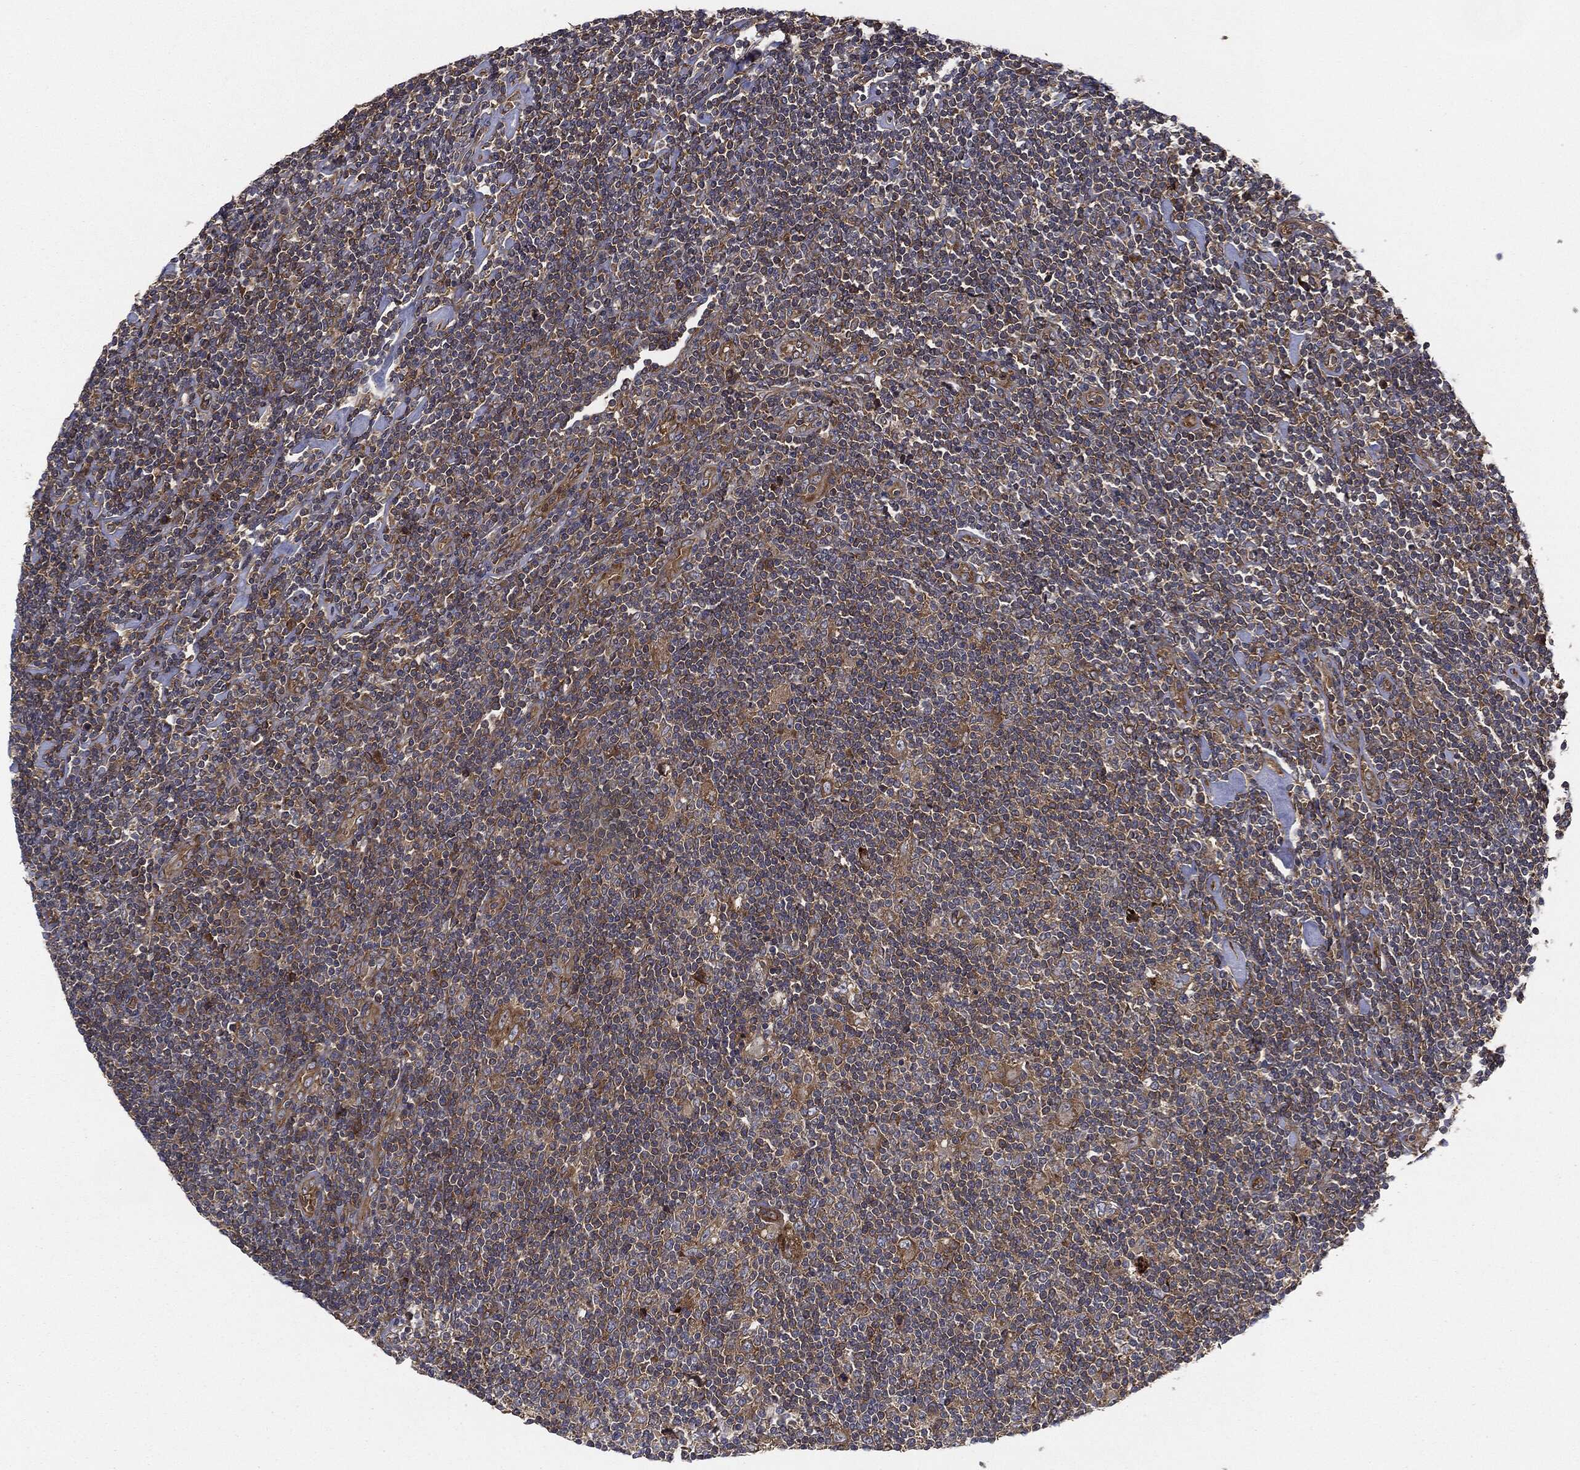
{"staining": {"intensity": "moderate", "quantity": ">75%", "location": "cytoplasmic/membranous"}, "tissue": "lymphoma", "cell_type": "Tumor cells", "image_type": "cancer", "snomed": [{"axis": "morphology", "description": "Hodgkin's disease, NOS"}, {"axis": "topography", "description": "Lymph node"}], "caption": "The immunohistochemical stain shows moderate cytoplasmic/membranous staining in tumor cells of lymphoma tissue.", "gene": "EIF2AK2", "patient": {"sex": "male", "age": 40}}